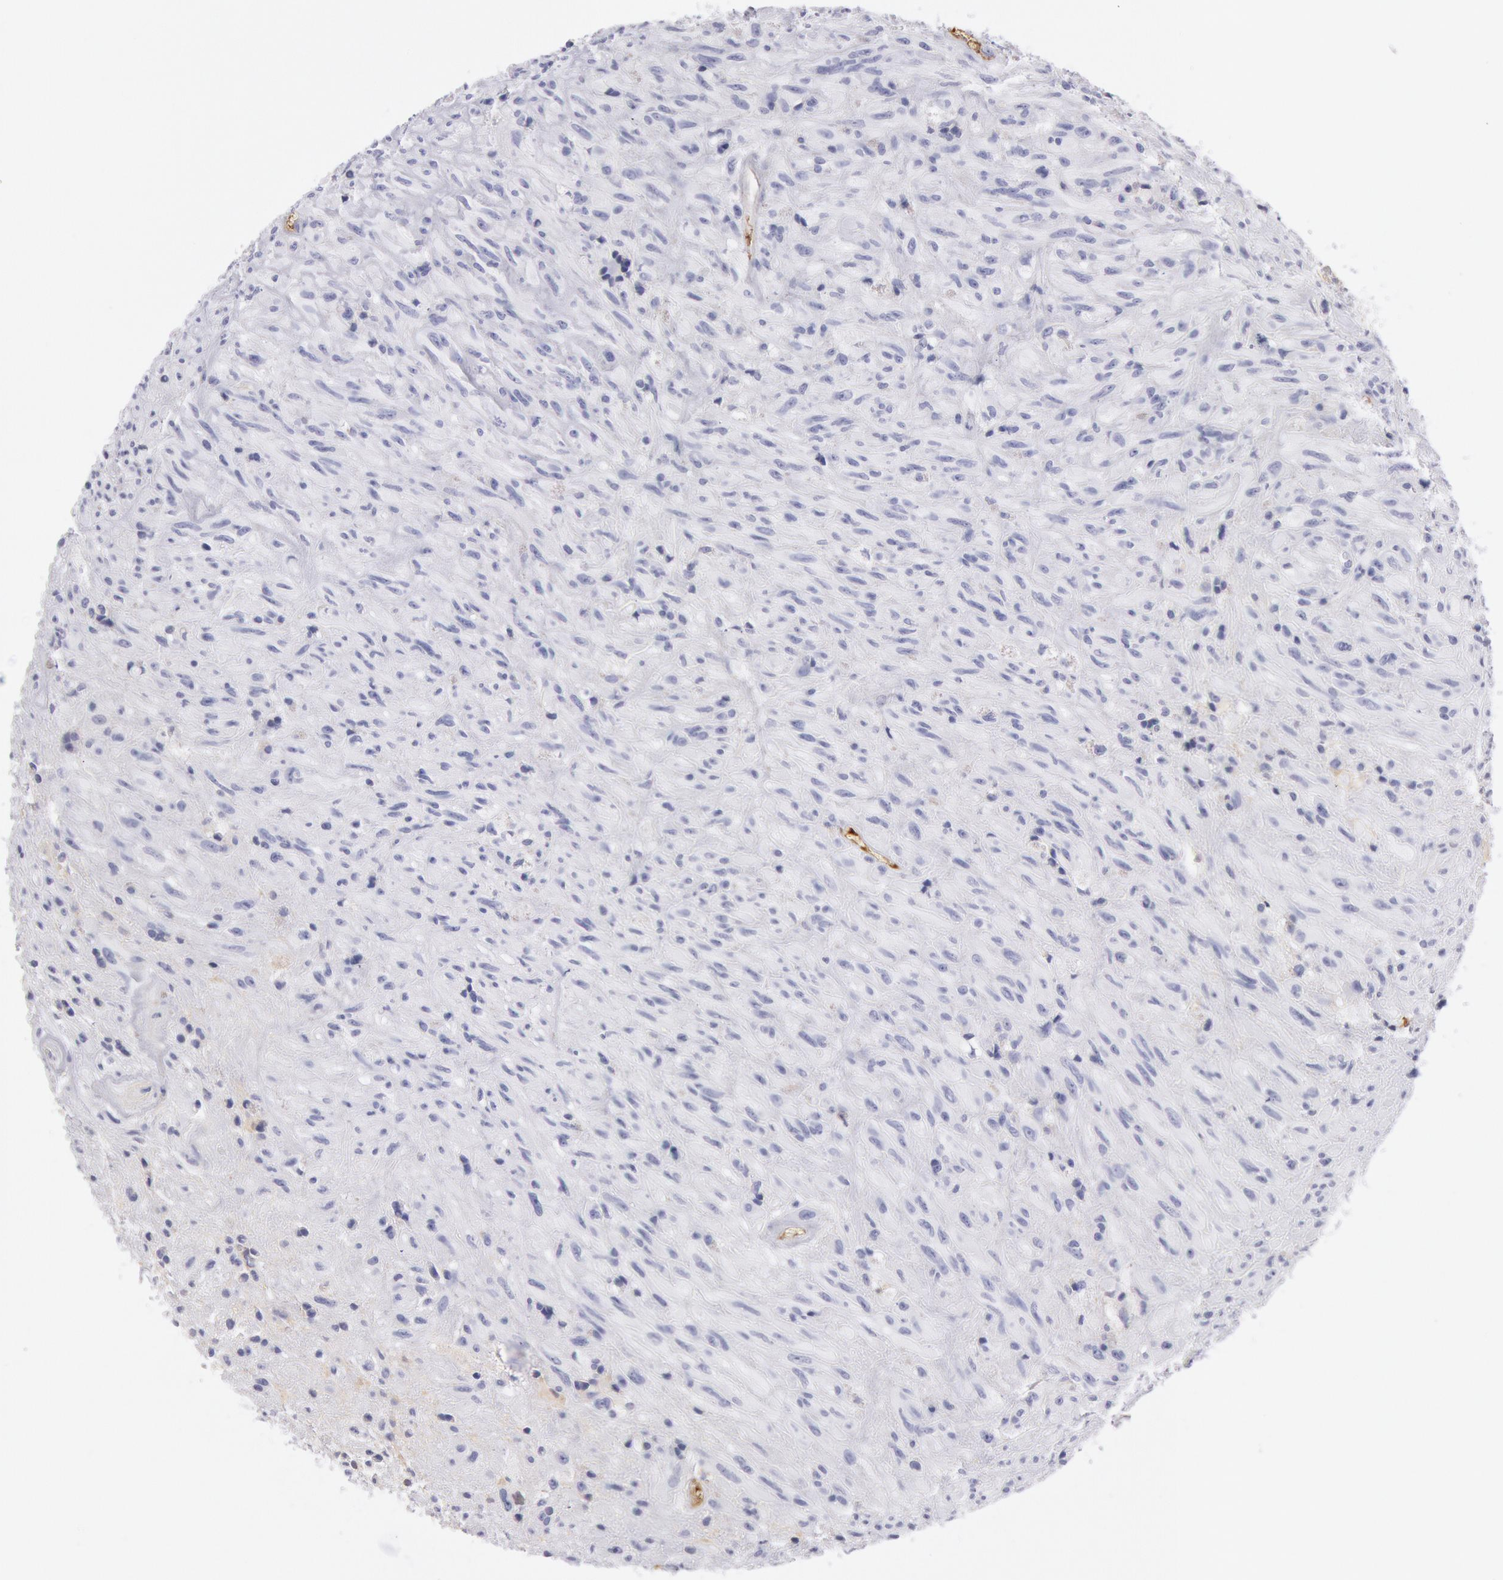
{"staining": {"intensity": "negative", "quantity": "none", "location": "none"}, "tissue": "glioma", "cell_type": "Tumor cells", "image_type": "cancer", "snomed": [{"axis": "morphology", "description": "Glioma, malignant, High grade"}, {"axis": "topography", "description": "Brain"}], "caption": "Immunohistochemistry photomicrograph of neoplastic tissue: glioma stained with DAB (3,3'-diaminobenzidine) demonstrates no significant protein expression in tumor cells.", "gene": "IGHA1", "patient": {"sex": "male", "age": 48}}